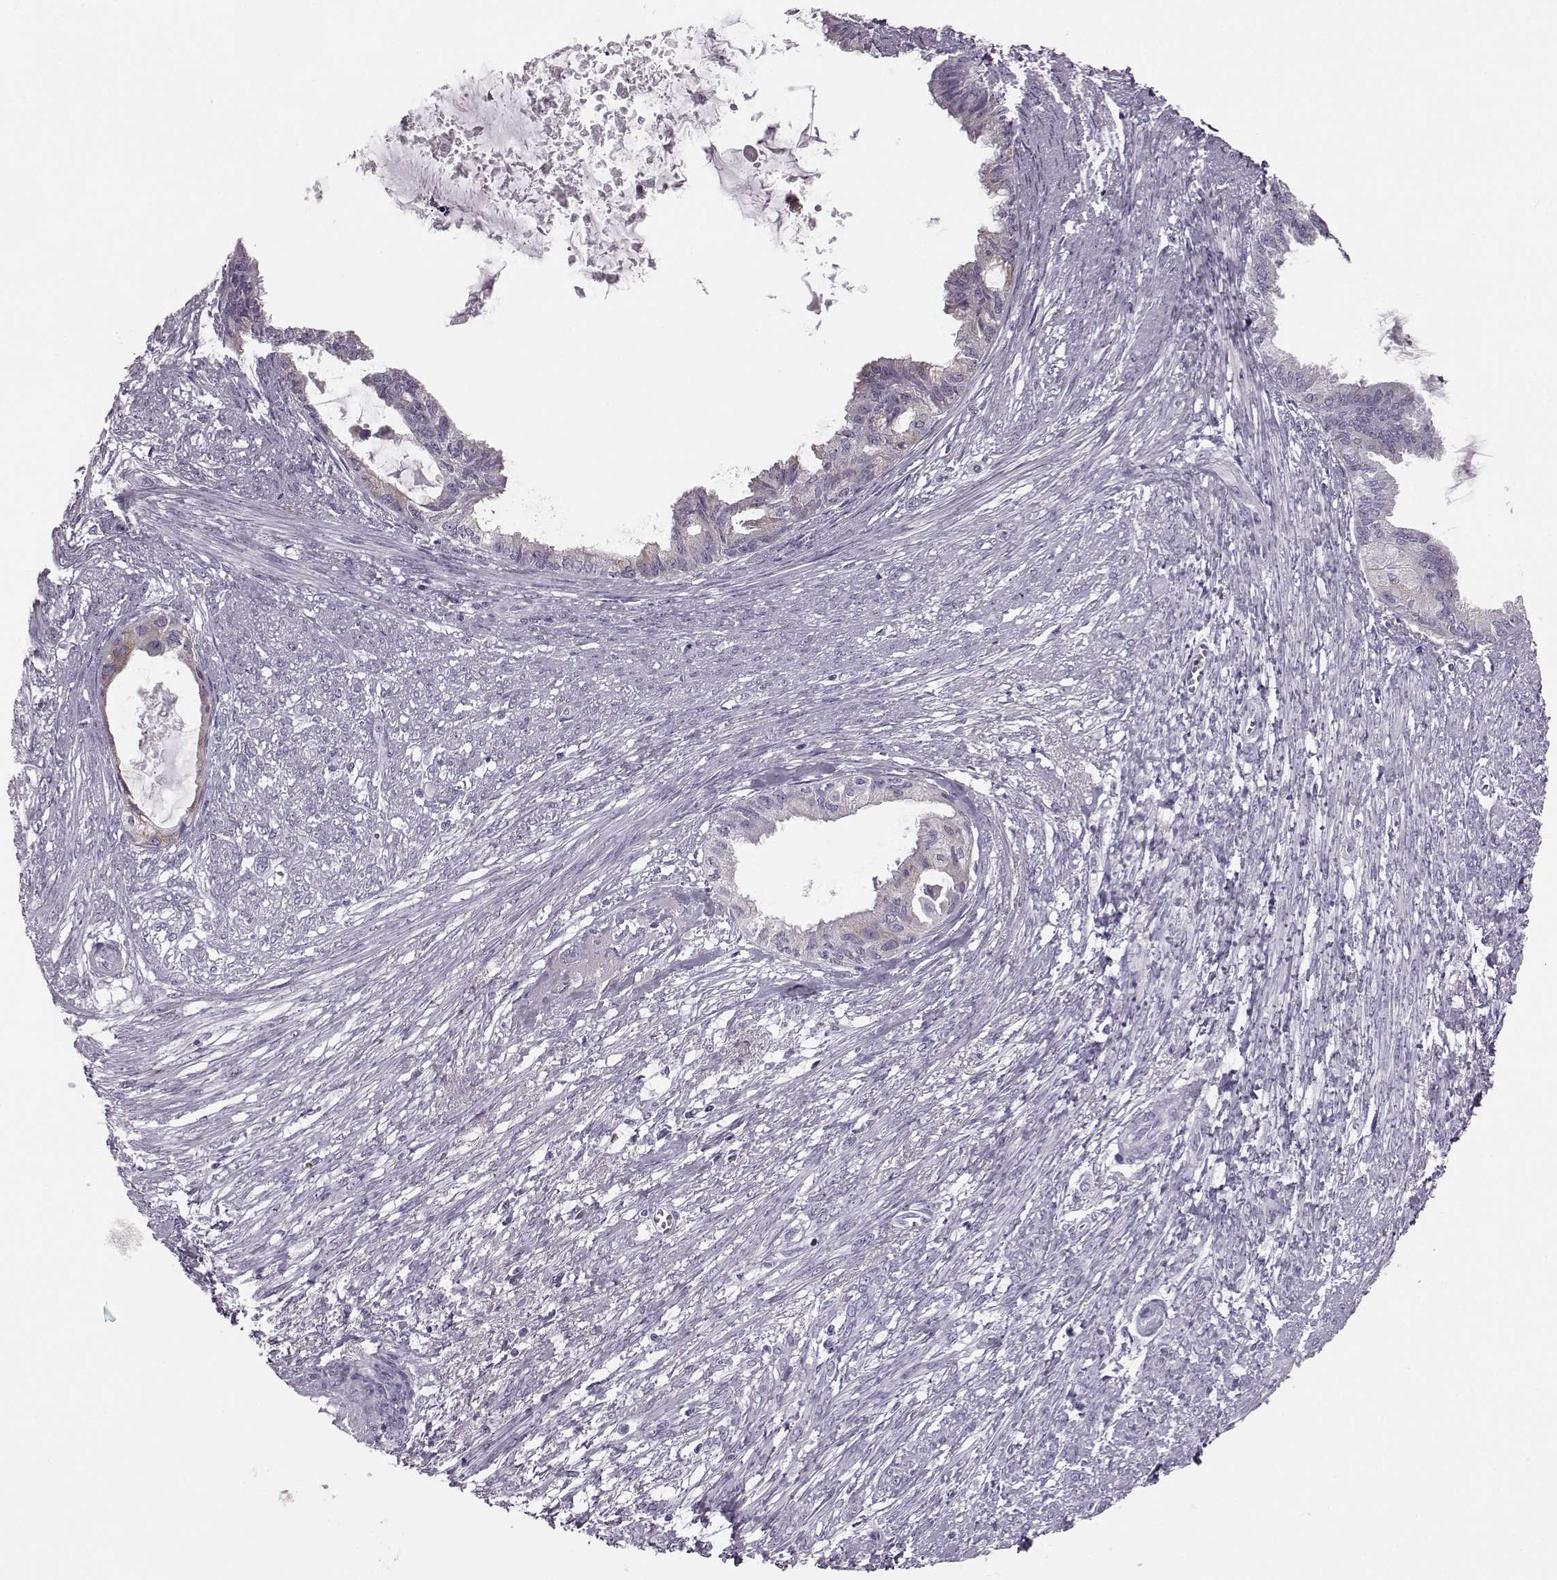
{"staining": {"intensity": "negative", "quantity": "none", "location": "none"}, "tissue": "endometrial cancer", "cell_type": "Tumor cells", "image_type": "cancer", "snomed": [{"axis": "morphology", "description": "Adenocarcinoma, NOS"}, {"axis": "topography", "description": "Endometrium"}], "caption": "The immunohistochemistry photomicrograph has no significant expression in tumor cells of endometrial cancer tissue.", "gene": "JSRP1", "patient": {"sex": "female", "age": 86}}